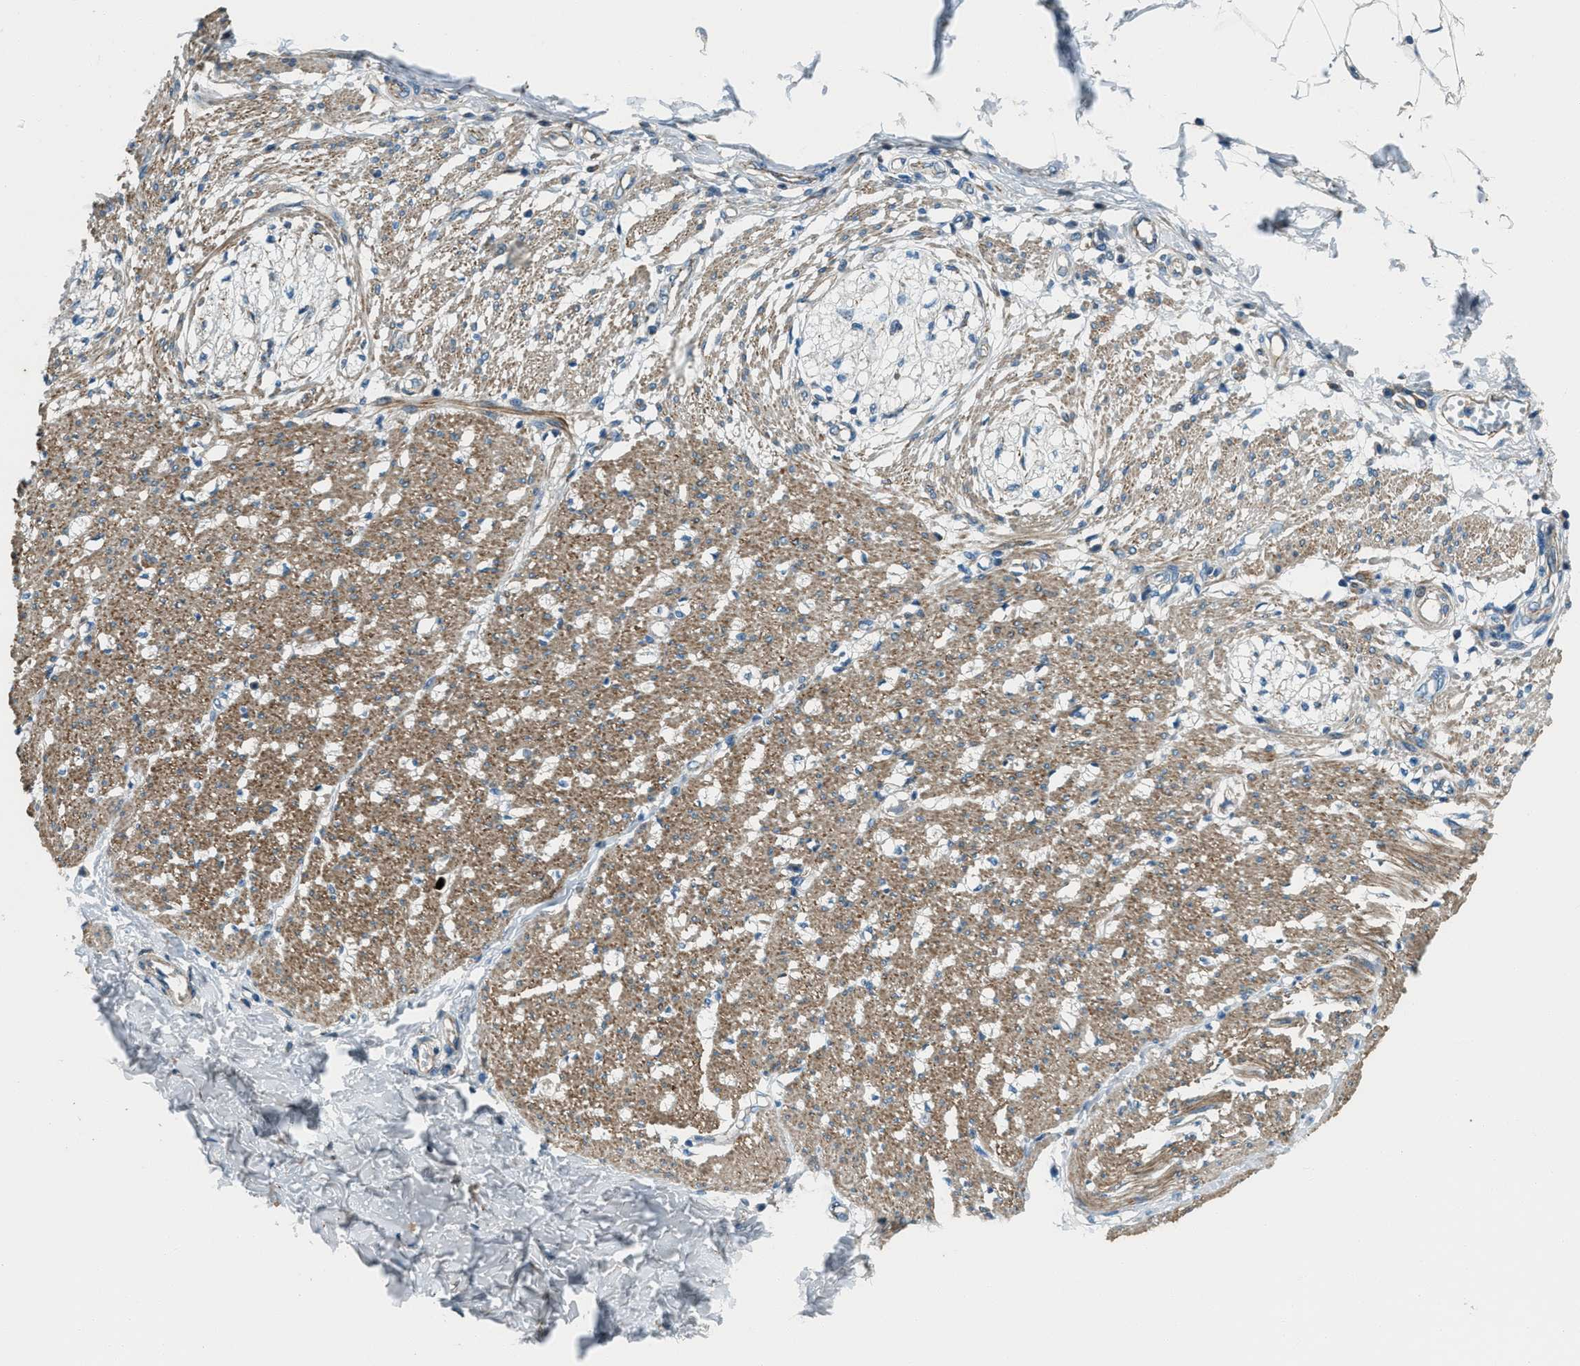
{"staining": {"intensity": "strong", "quantity": ">75%", "location": "cytoplasmic/membranous"}, "tissue": "smooth muscle", "cell_type": "Smooth muscle cells", "image_type": "normal", "snomed": [{"axis": "morphology", "description": "Normal tissue, NOS"}, {"axis": "morphology", "description": "Adenocarcinoma, NOS"}, {"axis": "topography", "description": "Colon"}, {"axis": "topography", "description": "Peripheral nerve tissue"}], "caption": "A photomicrograph of smooth muscle stained for a protein reveals strong cytoplasmic/membranous brown staining in smooth muscle cells. The protein of interest is shown in brown color, while the nuclei are stained blue.", "gene": "SVIL", "patient": {"sex": "male", "age": 14}}